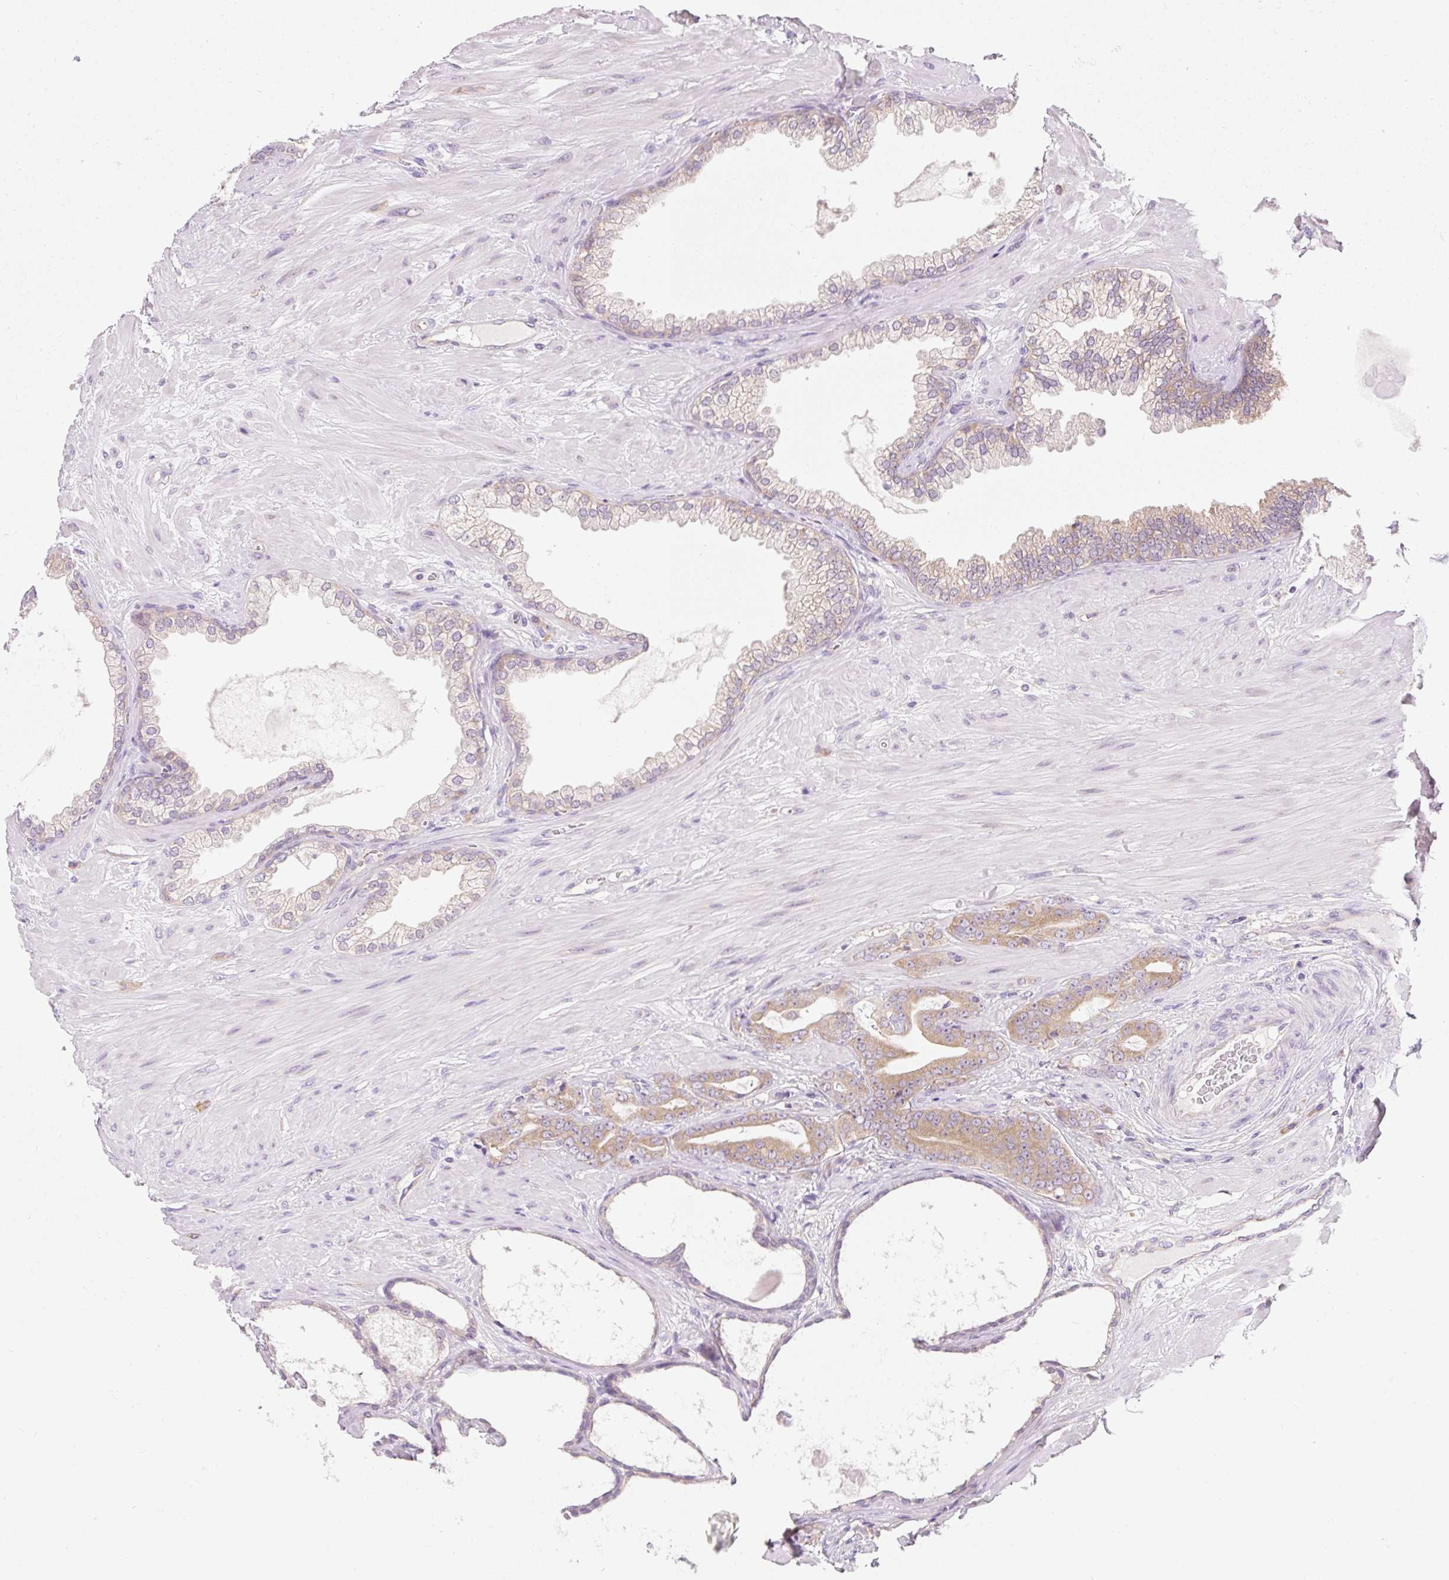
{"staining": {"intensity": "moderate", "quantity": ">75%", "location": "cytoplasmic/membranous"}, "tissue": "prostate cancer", "cell_type": "Tumor cells", "image_type": "cancer", "snomed": [{"axis": "morphology", "description": "Adenocarcinoma, Low grade"}, {"axis": "topography", "description": "Prostate"}], "caption": "High-power microscopy captured an immunohistochemistry (IHC) micrograph of prostate cancer, revealing moderate cytoplasmic/membranous positivity in about >75% of tumor cells.", "gene": "RPL18A", "patient": {"sex": "male", "age": 61}}